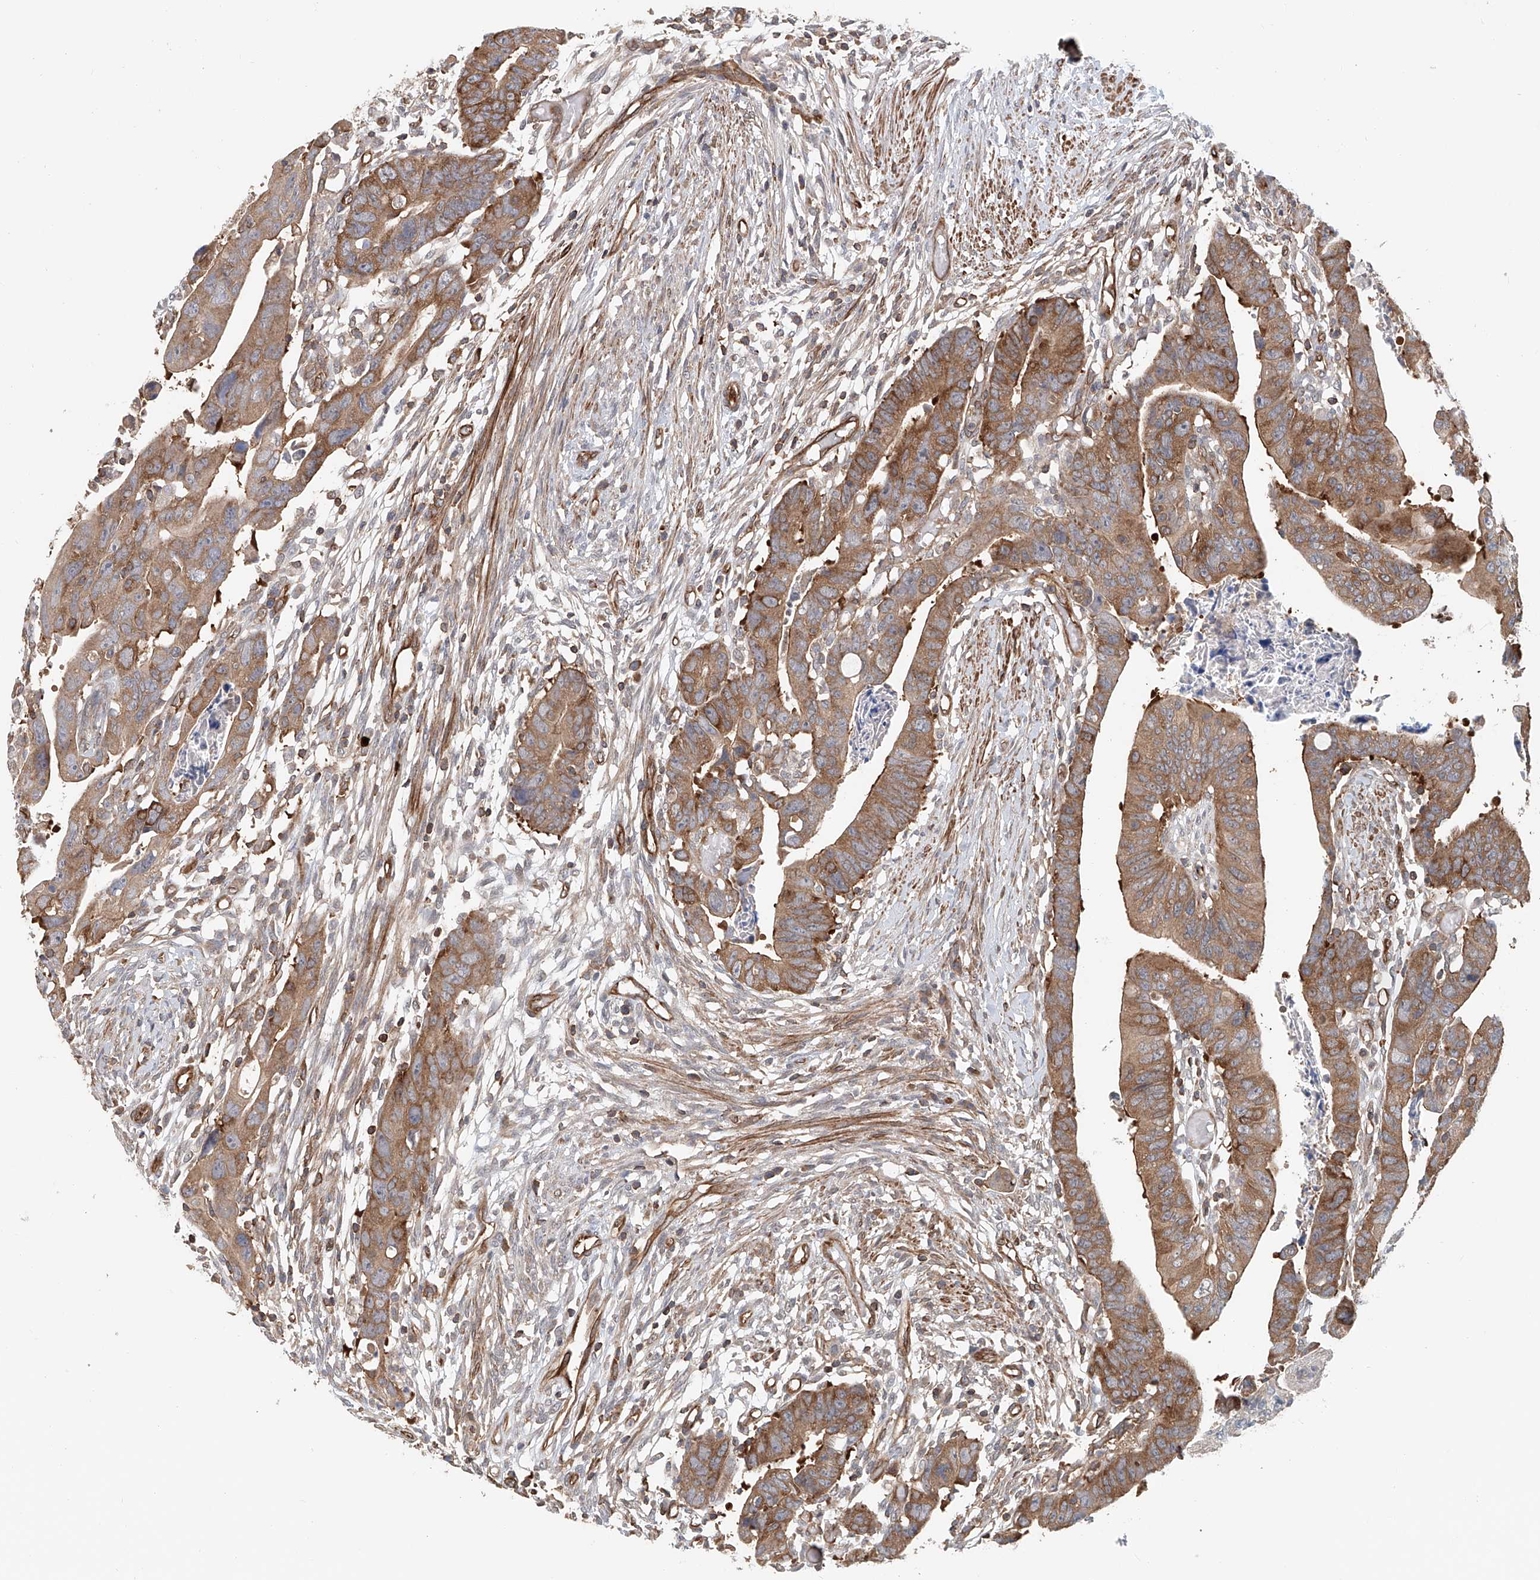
{"staining": {"intensity": "moderate", "quantity": ">75%", "location": "cytoplasmic/membranous"}, "tissue": "colorectal cancer", "cell_type": "Tumor cells", "image_type": "cancer", "snomed": [{"axis": "morphology", "description": "Adenocarcinoma, NOS"}, {"axis": "topography", "description": "Rectum"}], "caption": "A medium amount of moderate cytoplasmic/membranous expression is seen in approximately >75% of tumor cells in colorectal adenocarcinoma tissue.", "gene": "FRYL", "patient": {"sex": "female", "age": 65}}